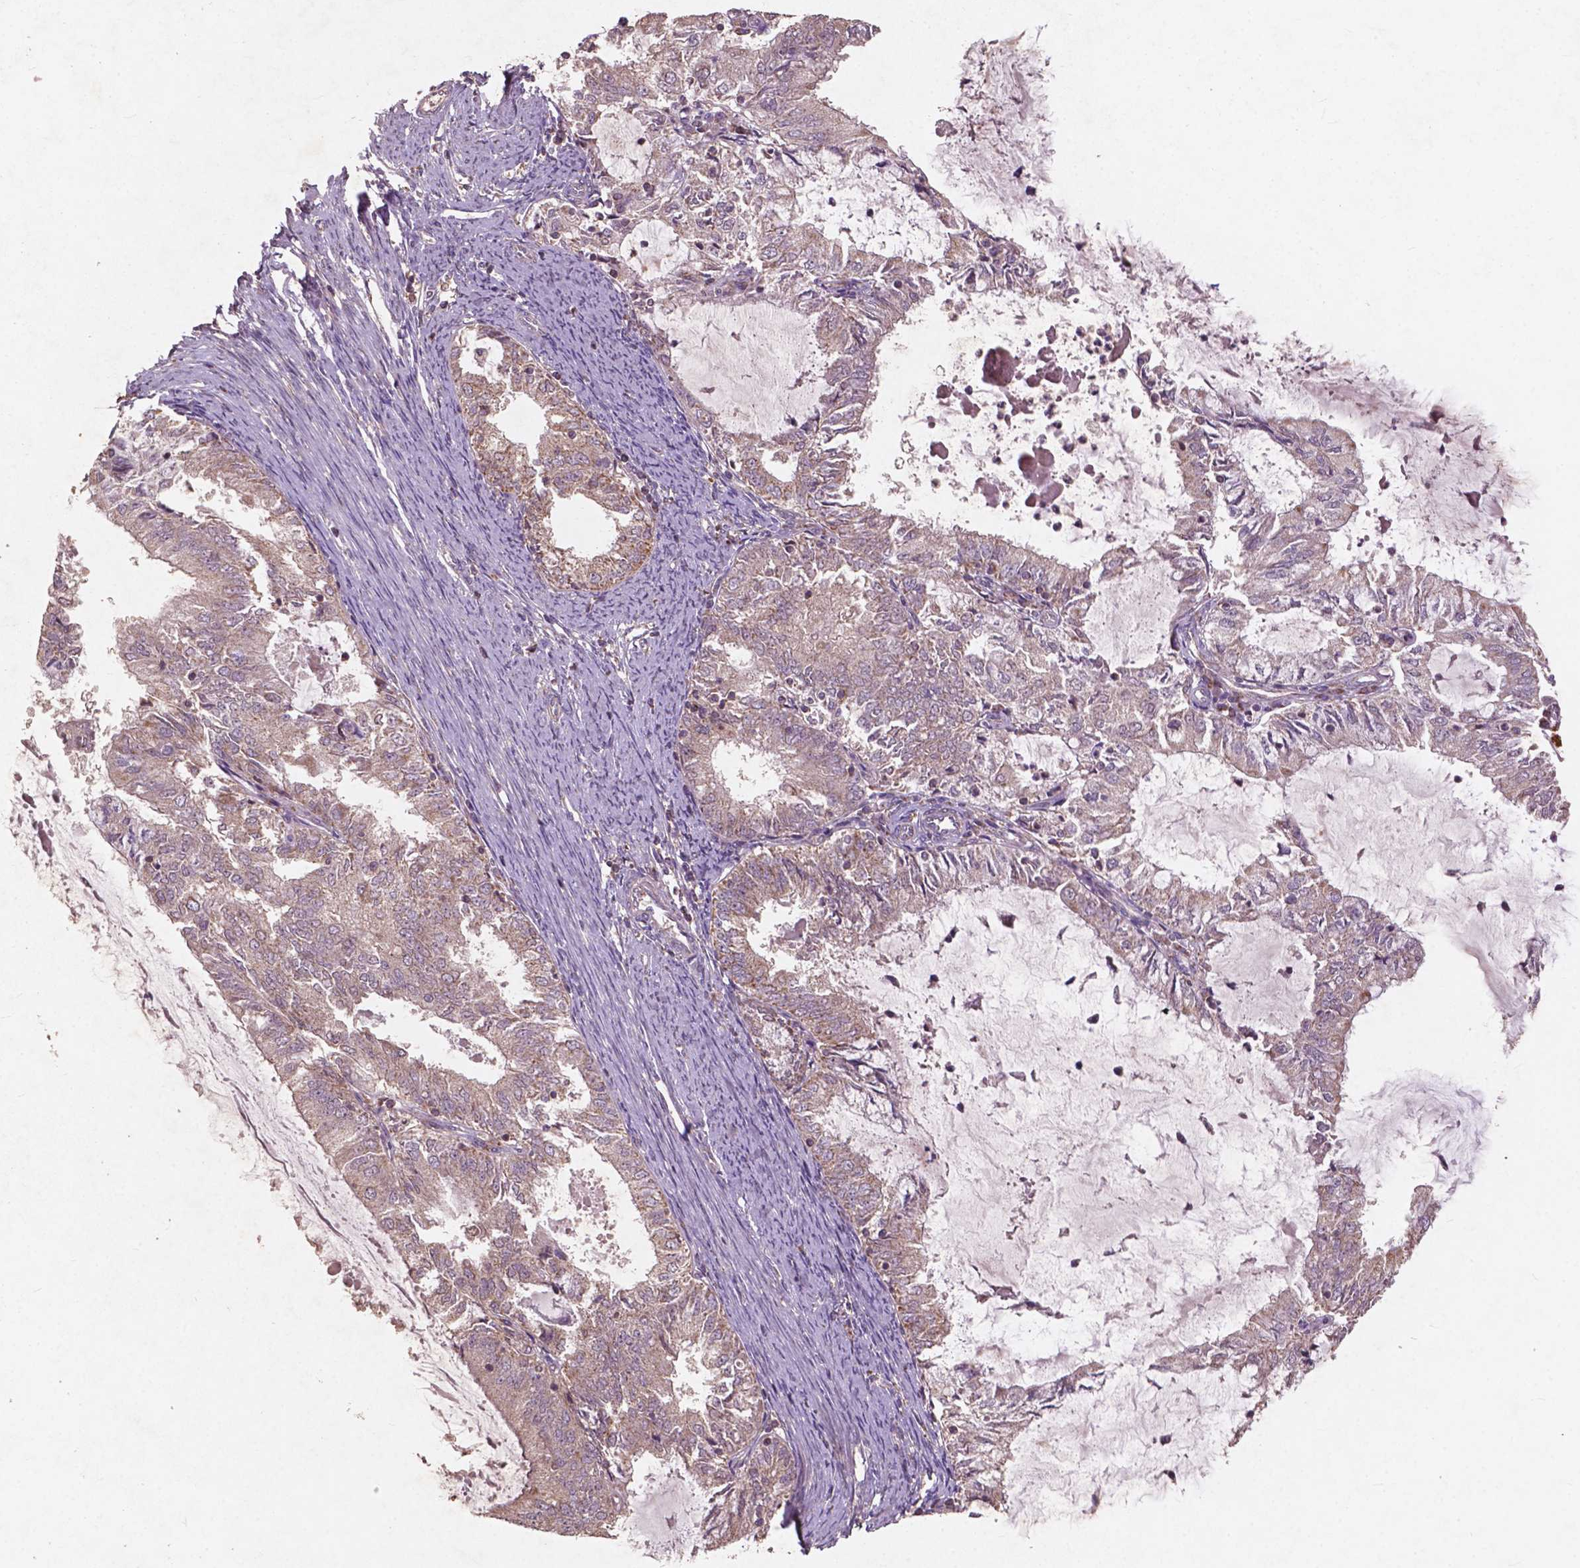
{"staining": {"intensity": "moderate", "quantity": "<25%", "location": "cytoplasmic/membranous"}, "tissue": "endometrial cancer", "cell_type": "Tumor cells", "image_type": "cancer", "snomed": [{"axis": "morphology", "description": "Adenocarcinoma, NOS"}, {"axis": "topography", "description": "Endometrium"}], "caption": "This is an image of immunohistochemistry (IHC) staining of adenocarcinoma (endometrial), which shows moderate expression in the cytoplasmic/membranous of tumor cells.", "gene": "ST6GALNAC5", "patient": {"sex": "female", "age": 57}}